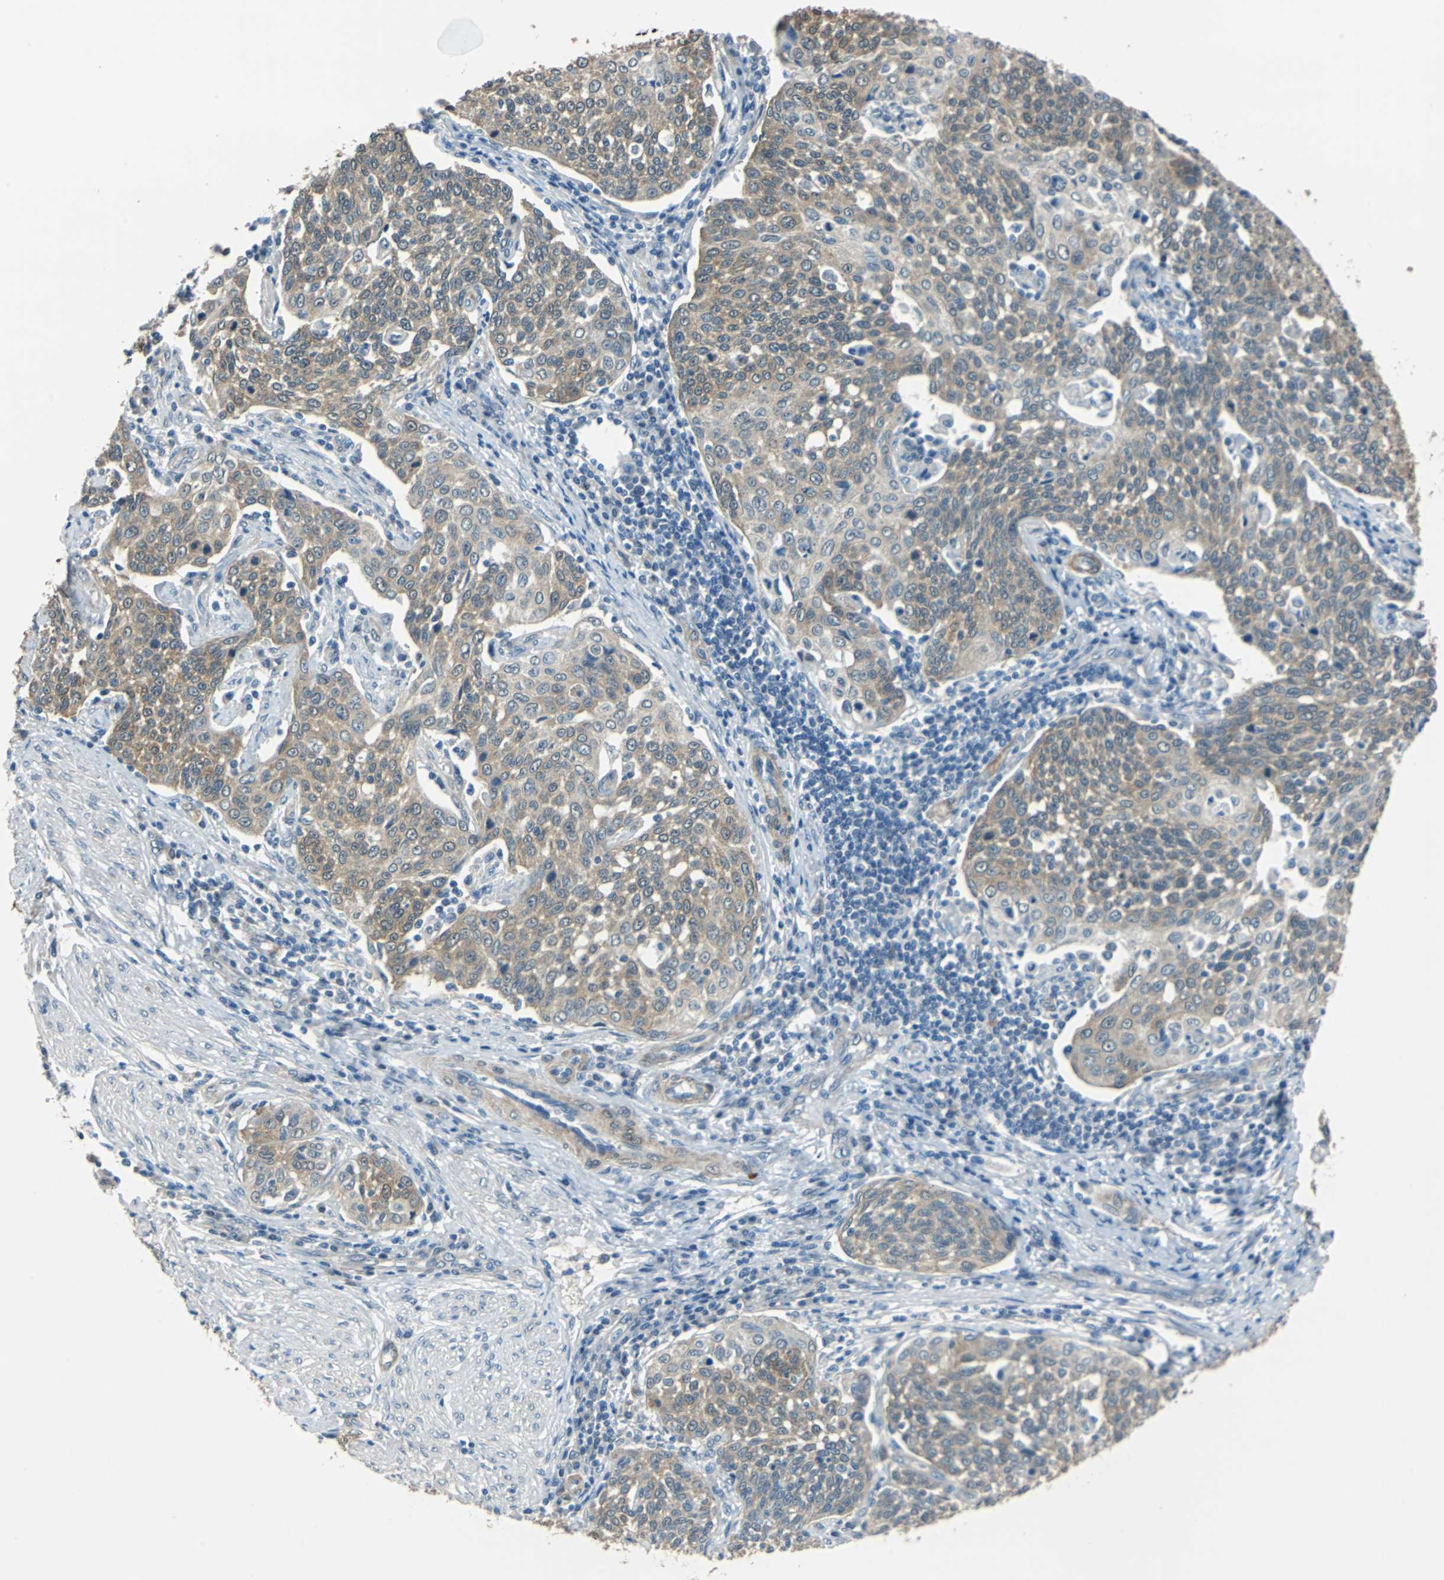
{"staining": {"intensity": "moderate", "quantity": ">75%", "location": "cytoplasmic/membranous"}, "tissue": "cervical cancer", "cell_type": "Tumor cells", "image_type": "cancer", "snomed": [{"axis": "morphology", "description": "Squamous cell carcinoma, NOS"}, {"axis": "topography", "description": "Cervix"}], "caption": "IHC of human cervical cancer displays medium levels of moderate cytoplasmic/membranous expression in approximately >75% of tumor cells.", "gene": "FKBP4", "patient": {"sex": "female", "age": 34}}